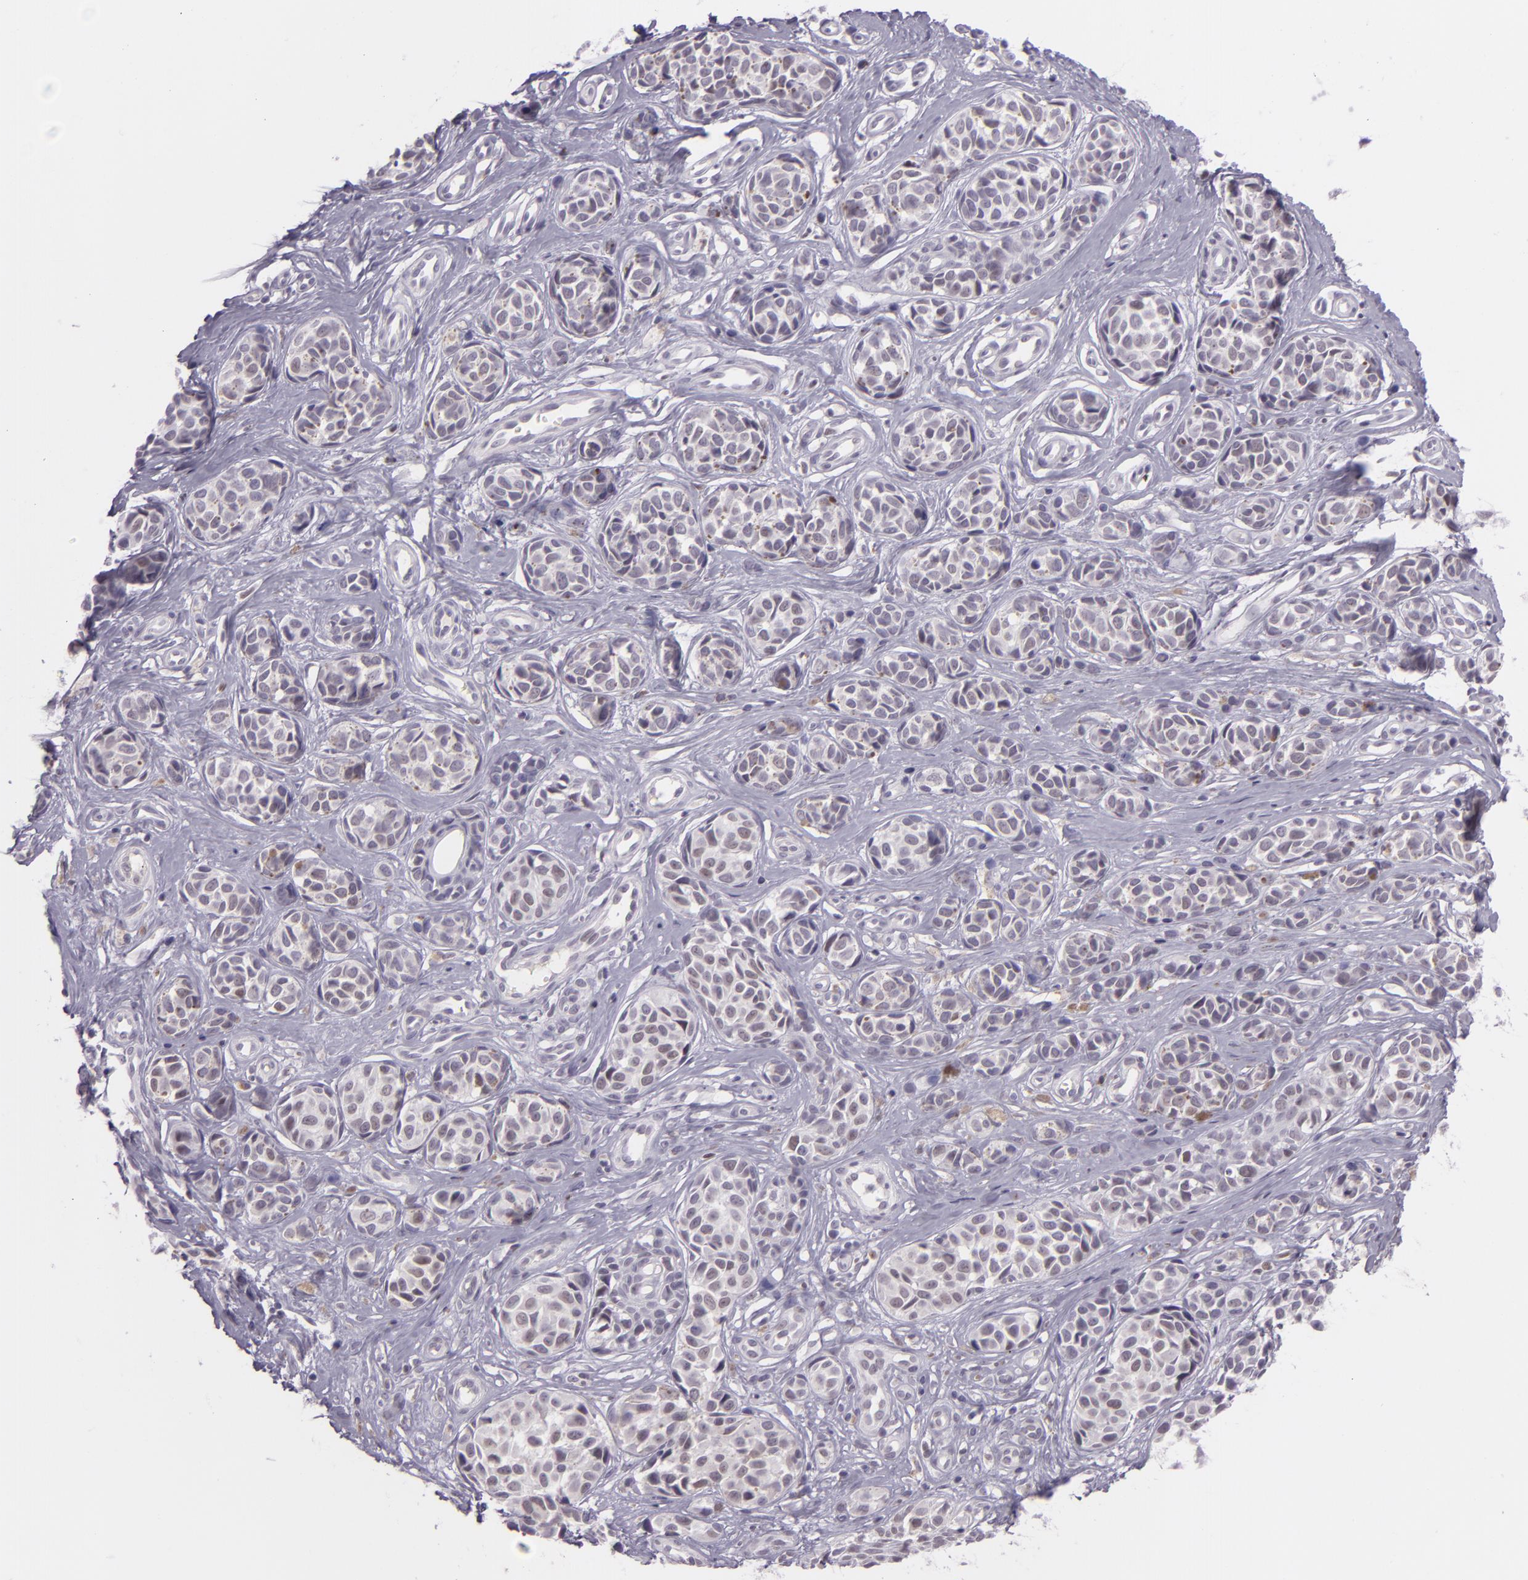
{"staining": {"intensity": "negative", "quantity": "none", "location": "none"}, "tissue": "melanoma", "cell_type": "Tumor cells", "image_type": "cancer", "snomed": [{"axis": "morphology", "description": "Malignant melanoma, NOS"}, {"axis": "topography", "description": "Skin"}], "caption": "Photomicrograph shows no significant protein expression in tumor cells of melanoma. (DAB IHC, high magnification).", "gene": "CHEK2", "patient": {"sex": "male", "age": 79}}